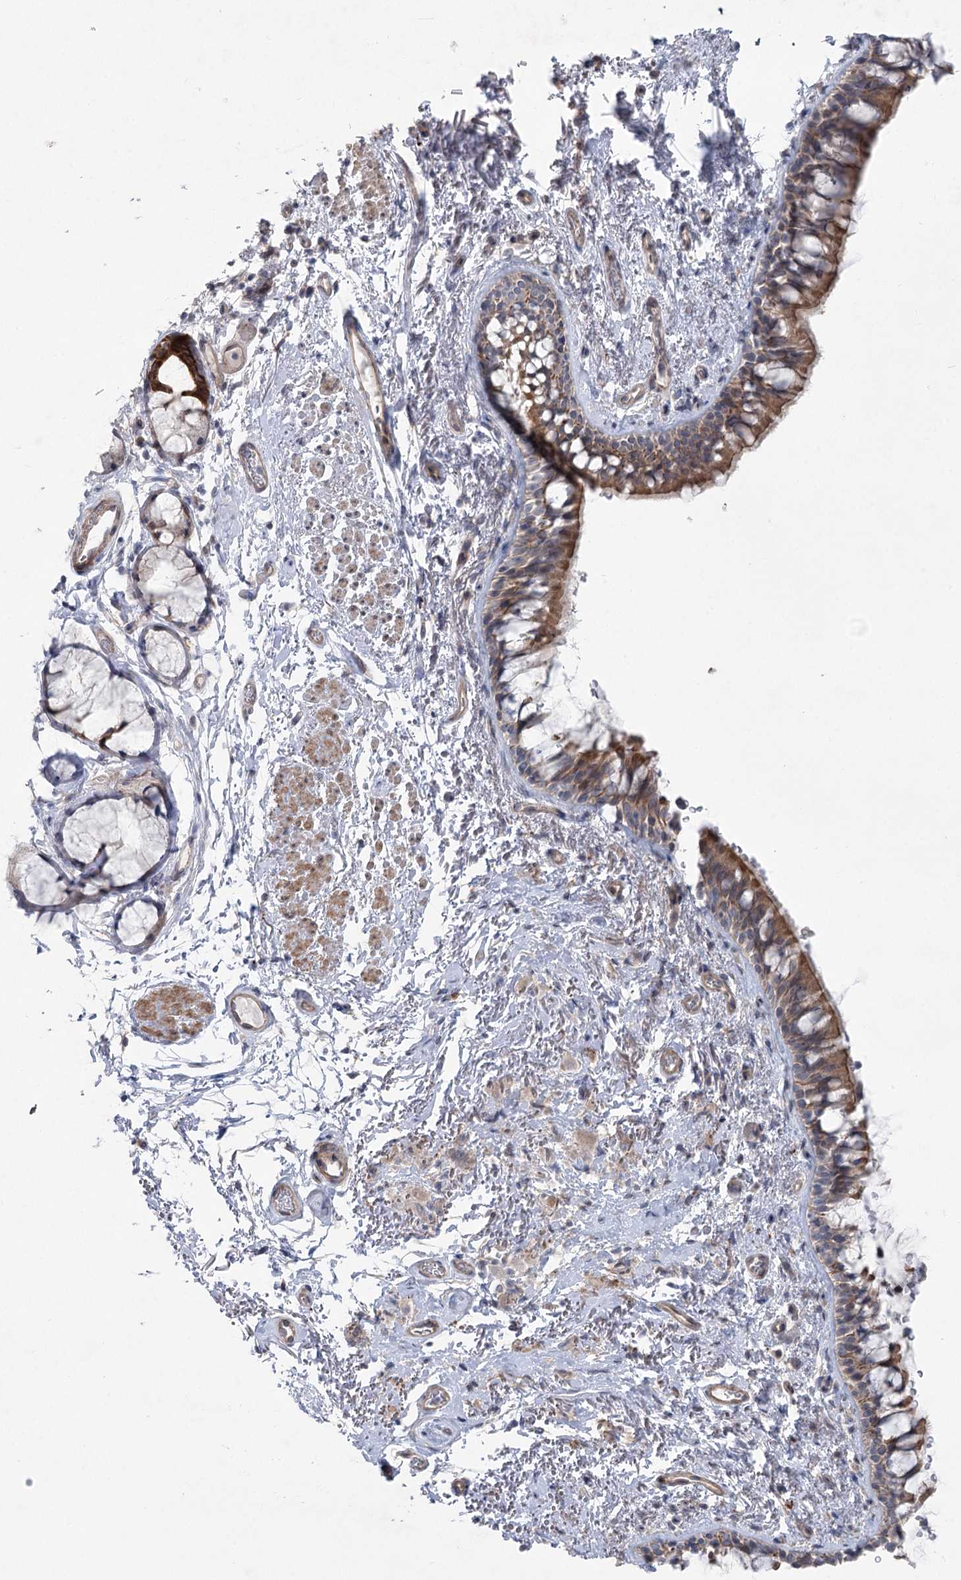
{"staining": {"intensity": "moderate", "quantity": ">75%", "location": "cytoplasmic/membranous"}, "tissue": "bronchus", "cell_type": "Respiratory epithelial cells", "image_type": "normal", "snomed": [{"axis": "morphology", "description": "Normal tissue, NOS"}, {"axis": "topography", "description": "Cartilage tissue"}, {"axis": "topography", "description": "Bronchus"}], "caption": "Human bronchus stained with a brown dye shows moderate cytoplasmic/membranous positive expression in about >75% of respiratory epithelial cells.", "gene": "SCN11A", "patient": {"sex": "female", "age": 73}}